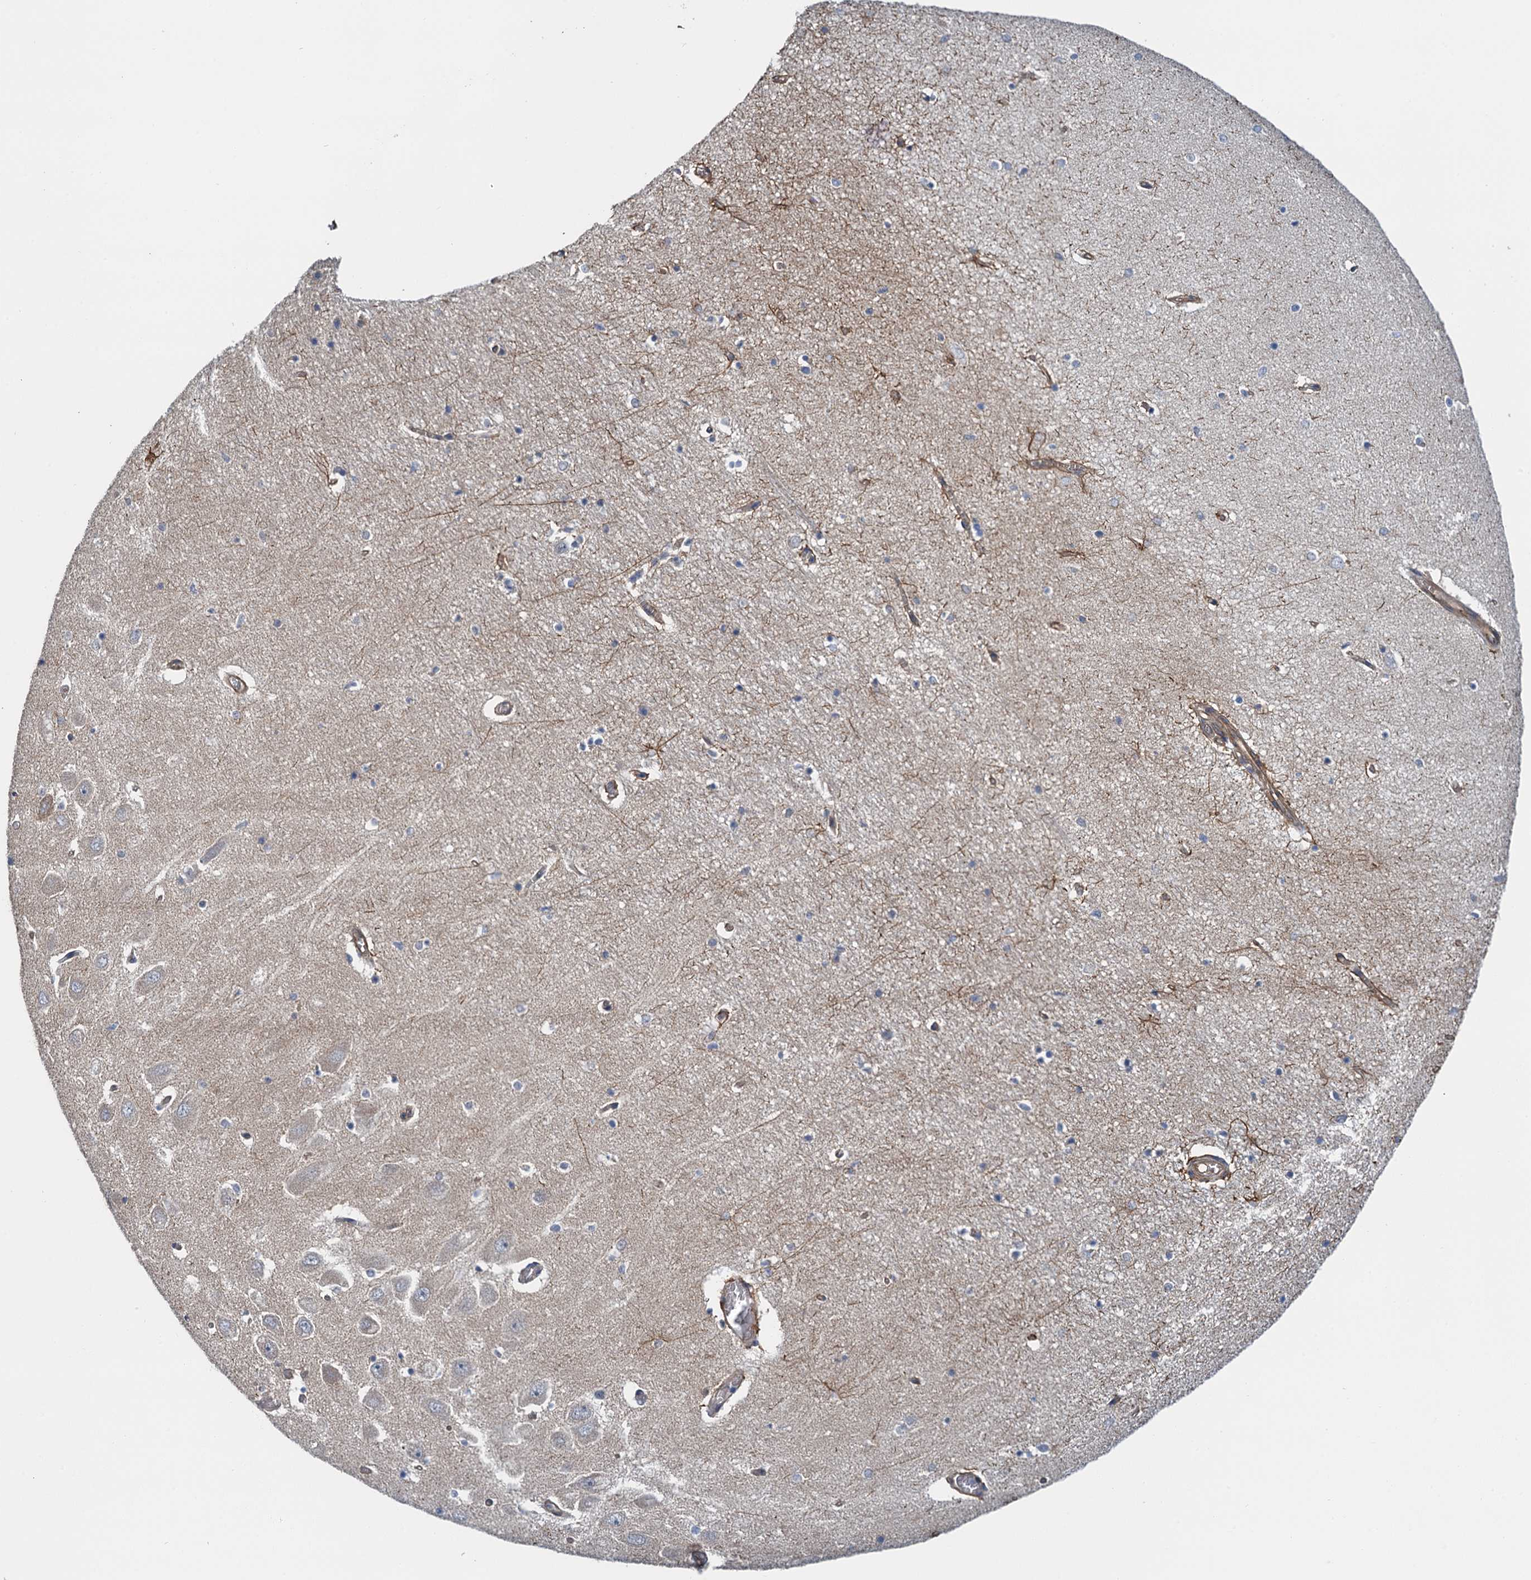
{"staining": {"intensity": "moderate", "quantity": "25%-75%", "location": "cytoplasmic/membranous"}, "tissue": "hippocampus", "cell_type": "Glial cells", "image_type": "normal", "snomed": [{"axis": "morphology", "description": "Normal tissue, NOS"}, {"axis": "topography", "description": "Hippocampus"}], "caption": "Hippocampus stained with a protein marker shows moderate staining in glial cells.", "gene": "ROGDI", "patient": {"sex": "female", "age": 64}}